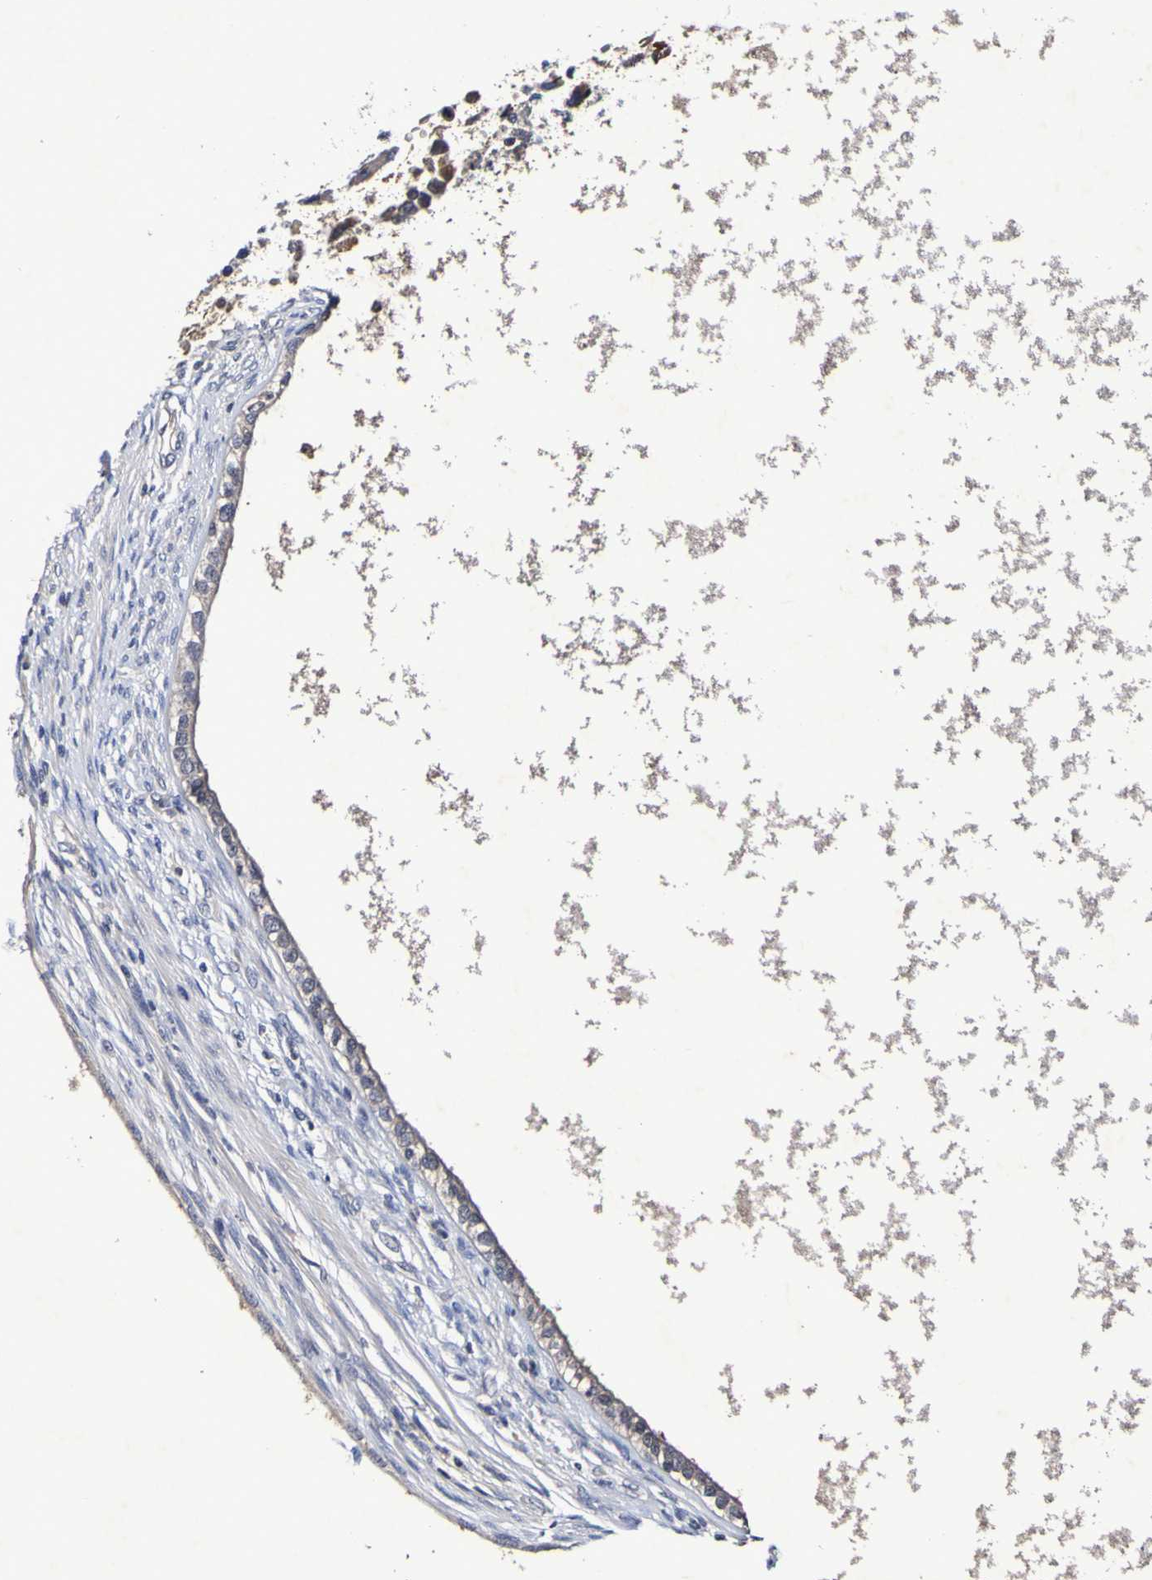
{"staining": {"intensity": "weak", "quantity": ">75%", "location": "cytoplasmic/membranous"}, "tissue": "testis cancer", "cell_type": "Tumor cells", "image_type": "cancer", "snomed": [{"axis": "morphology", "description": "Carcinoma, Embryonal, NOS"}, {"axis": "topography", "description": "Testis"}], "caption": "High-power microscopy captured an immunohistochemistry (IHC) histopathology image of testis cancer, revealing weak cytoplasmic/membranous positivity in about >75% of tumor cells.", "gene": "PTP4A2", "patient": {"sex": "male", "age": 26}}